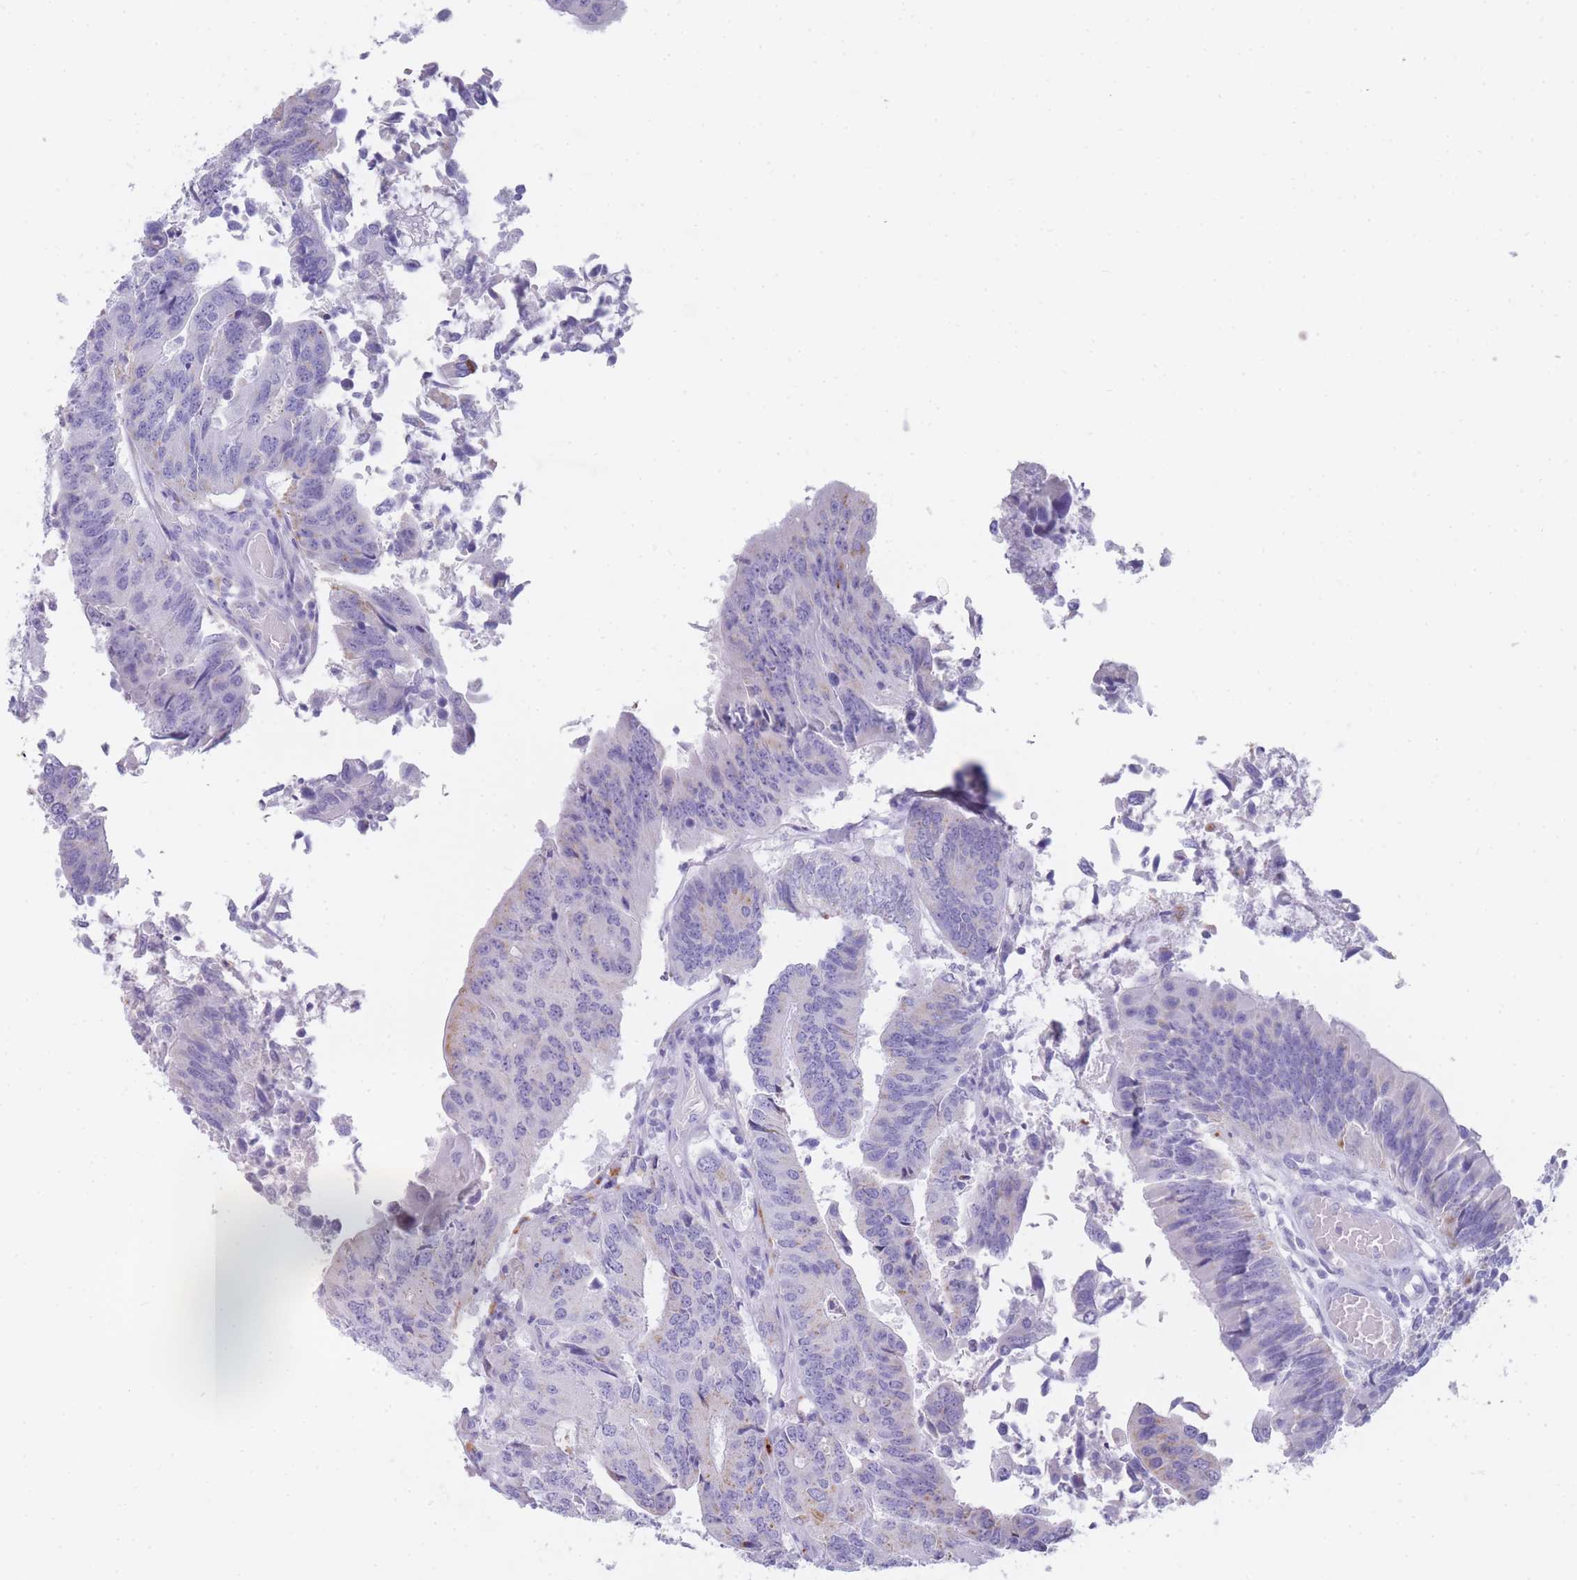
{"staining": {"intensity": "negative", "quantity": "none", "location": "none"}, "tissue": "colorectal cancer", "cell_type": "Tumor cells", "image_type": "cancer", "snomed": [{"axis": "morphology", "description": "Adenocarcinoma, NOS"}, {"axis": "topography", "description": "Colon"}], "caption": "DAB (3,3'-diaminobenzidine) immunohistochemical staining of adenocarcinoma (colorectal) exhibits no significant staining in tumor cells.", "gene": "GAA", "patient": {"sex": "female", "age": 67}}